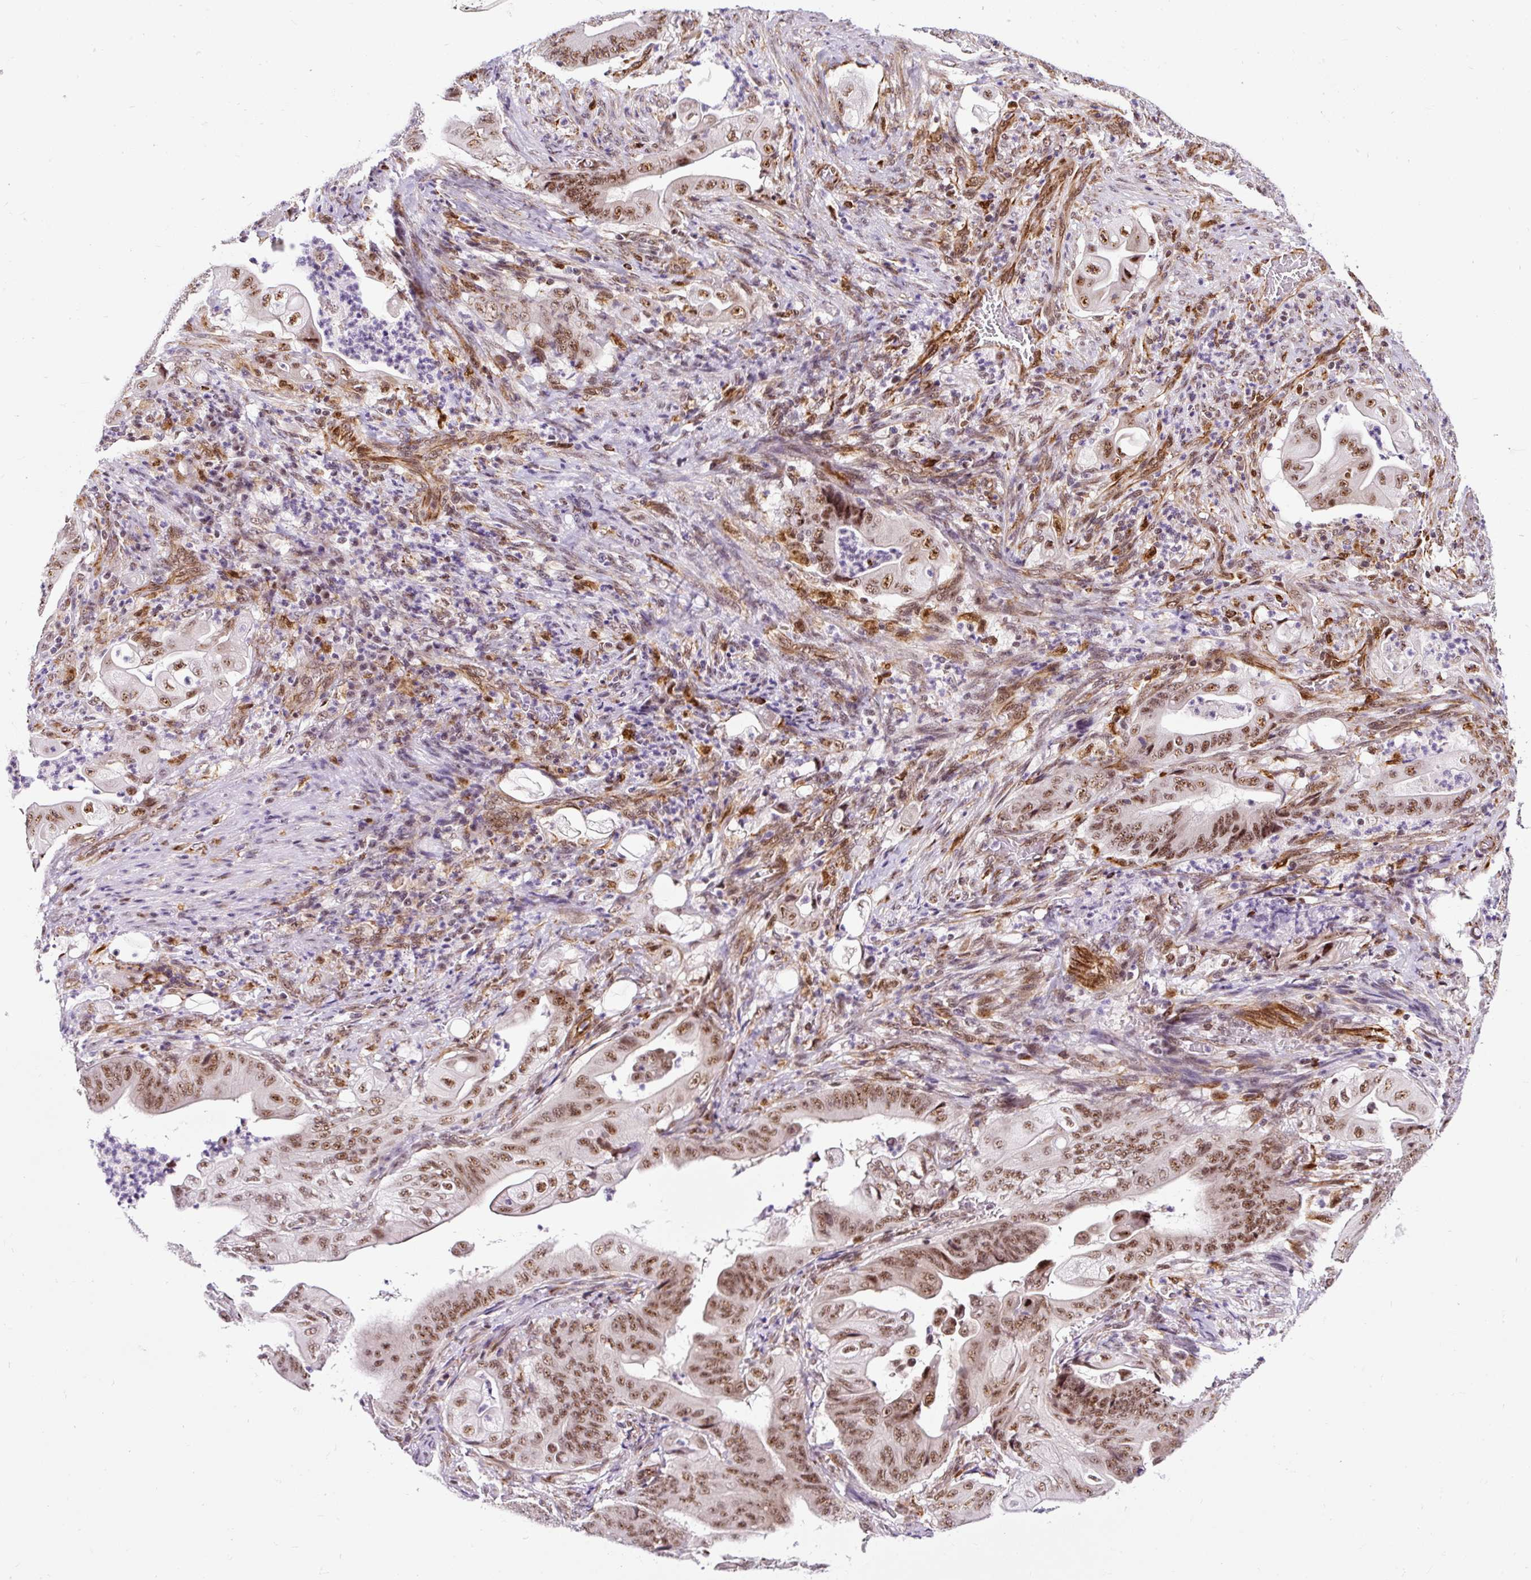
{"staining": {"intensity": "moderate", "quantity": ">75%", "location": "nuclear"}, "tissue": "stomach cancer", "cell_type": "Tumor cells", "image_type": "cancer", "snomed": [{"axis": "morphology", "description": "Adenocarcinoma, NOS"}, {"axis": "topography", "description": "Stomach"}], "caption": "About >75% of tumor cells in stomach cancer (adenocarcinoma) display moderate nuclear protein expression as visualized by brown immunohistochemical staining.", "gene": "LUC7L2", "patient": {"sex": "female", "age": 73}}